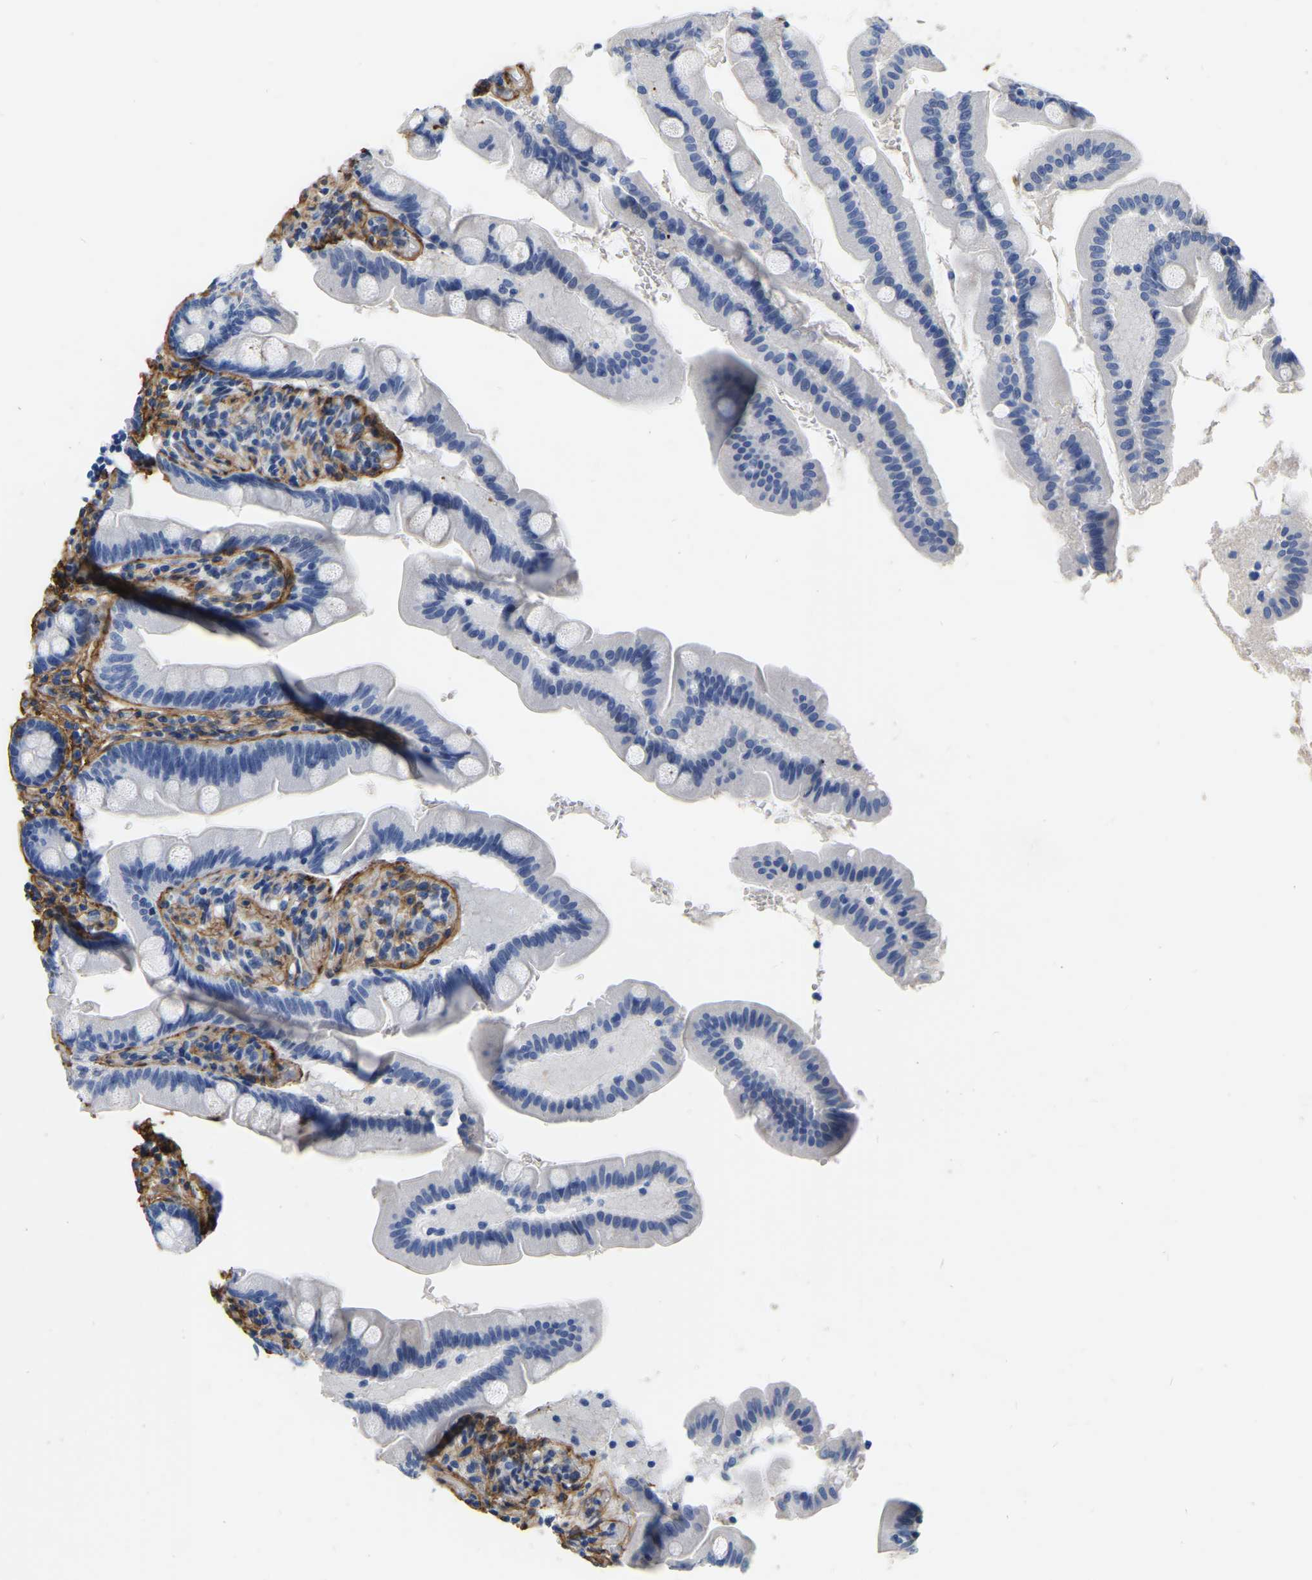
{"staining": {"intensity": "negative", "quantity": "none", "location": "none"}, "tissue": "small intestine", "cell_type": "Glandular cells", "image_type": "normal", "snomed": [{"axis": "morphology", "description": "Normal tissue, NOS"}, {"axis": "topography", "description": "Small intestine"}], "caption": "Micrograph shows no significant protein positivity in glandular cells of benign small intestine. (Immunohistochemistry, brightfield microscopy, high magnification).", "gene": "COL6A1", "patient": {"sex": "female", "age": 56}}